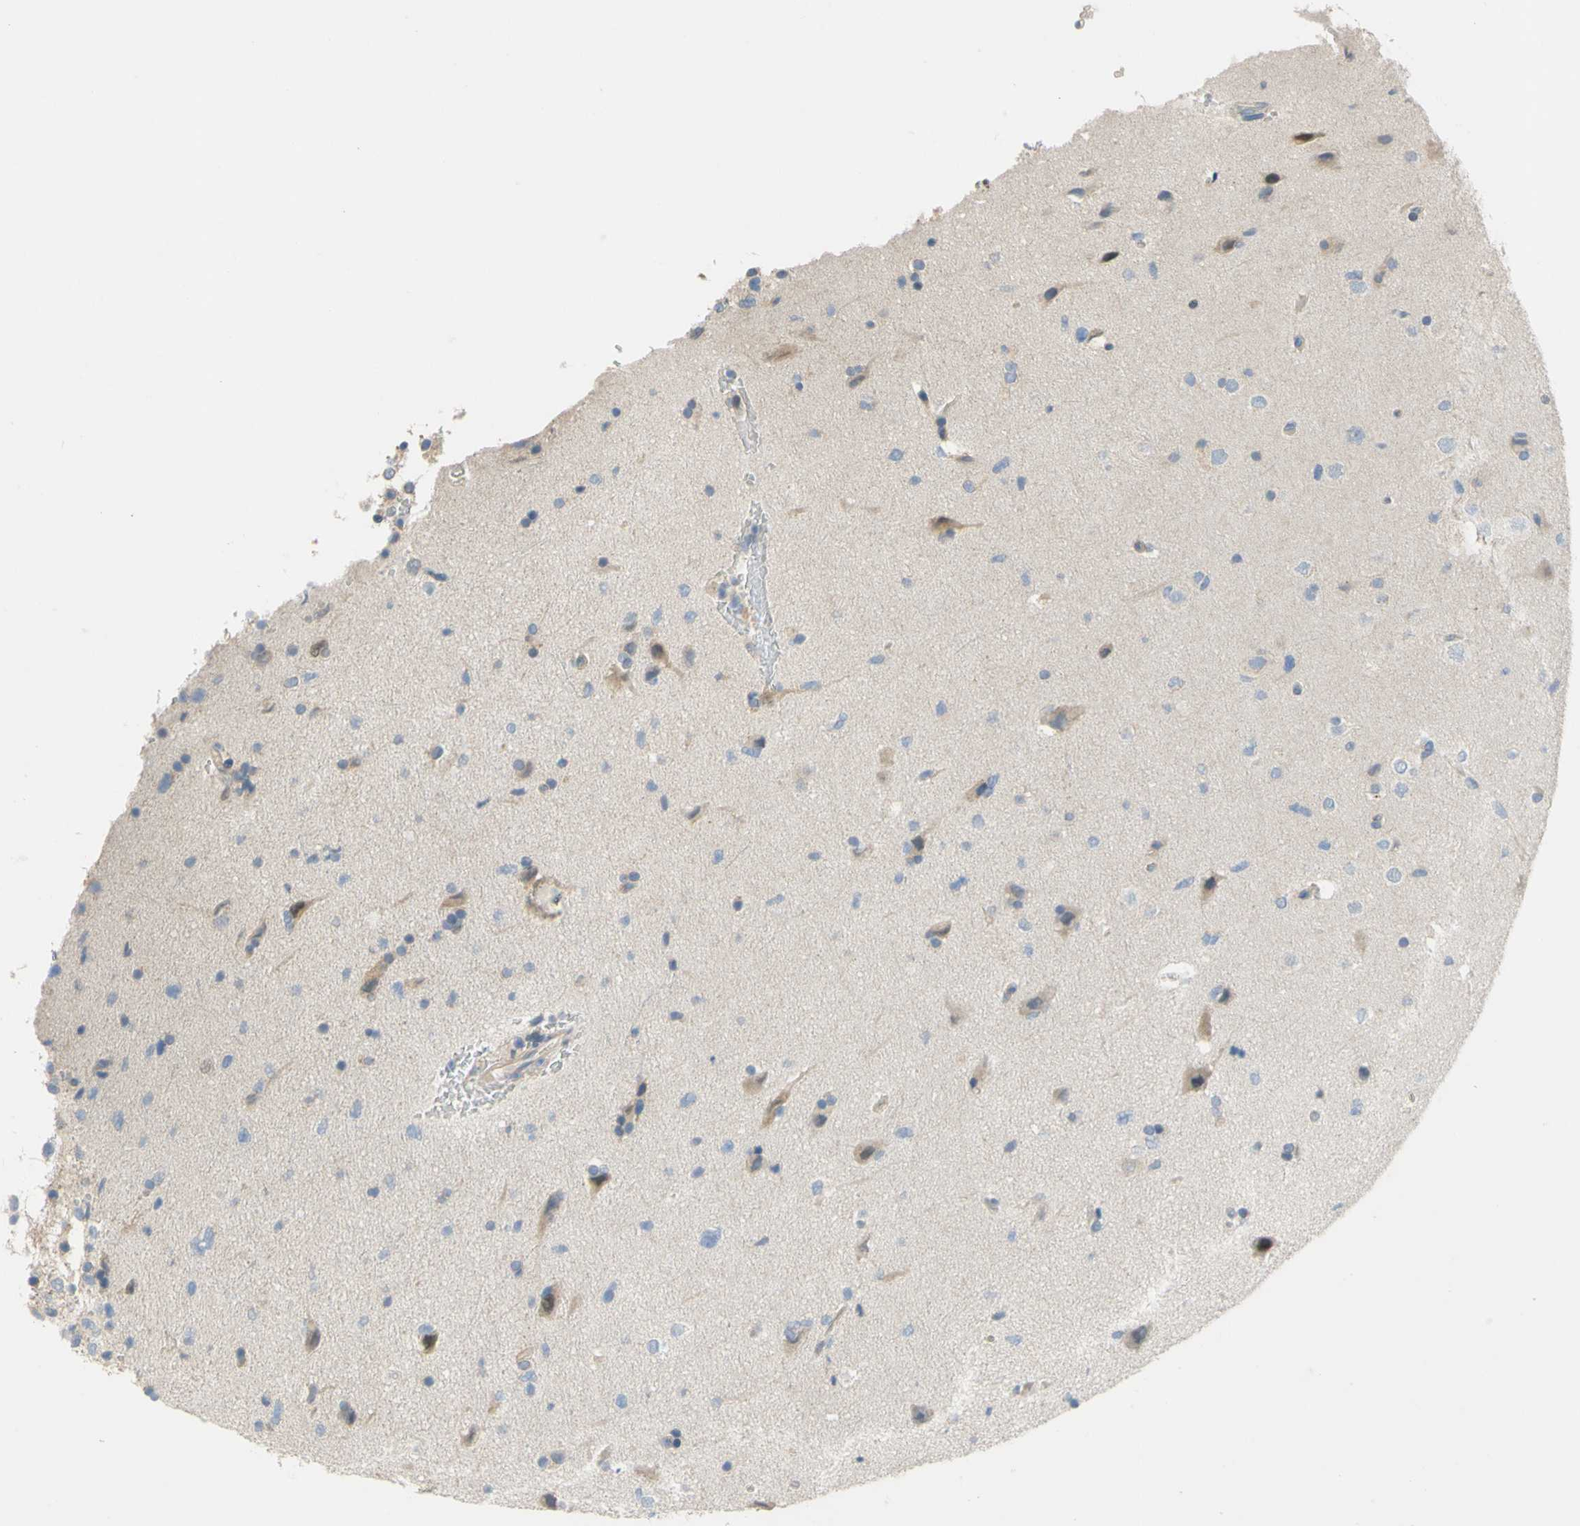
{"staining": {"intensity": "weak", "quantity": ">75%", "location": "cytoplasmic/membranous"}, "tissue": "glioma", "cell_type": "Tumor cells", "image_type": "cancer", "snomed": [{"axis": "morphology", "description": "Glioma, malignant, Low grade"}, {"axis": "topography", "description": "Brain"}], "caption": "IHC staining of glioma, which displays low levels of weak cytoplasmic/membranous staining in approximately >75% of tumor cells indicating weak cytoplasmic/membranous protein expression. The staining was performed using DAB (3,3'-diaminobenzidine) (brown) for protein detection and nuclei were counterstained in hematoxylin (blue).", "gene": "CCNB2", "patient": {"sex": "female", "age": 37}}